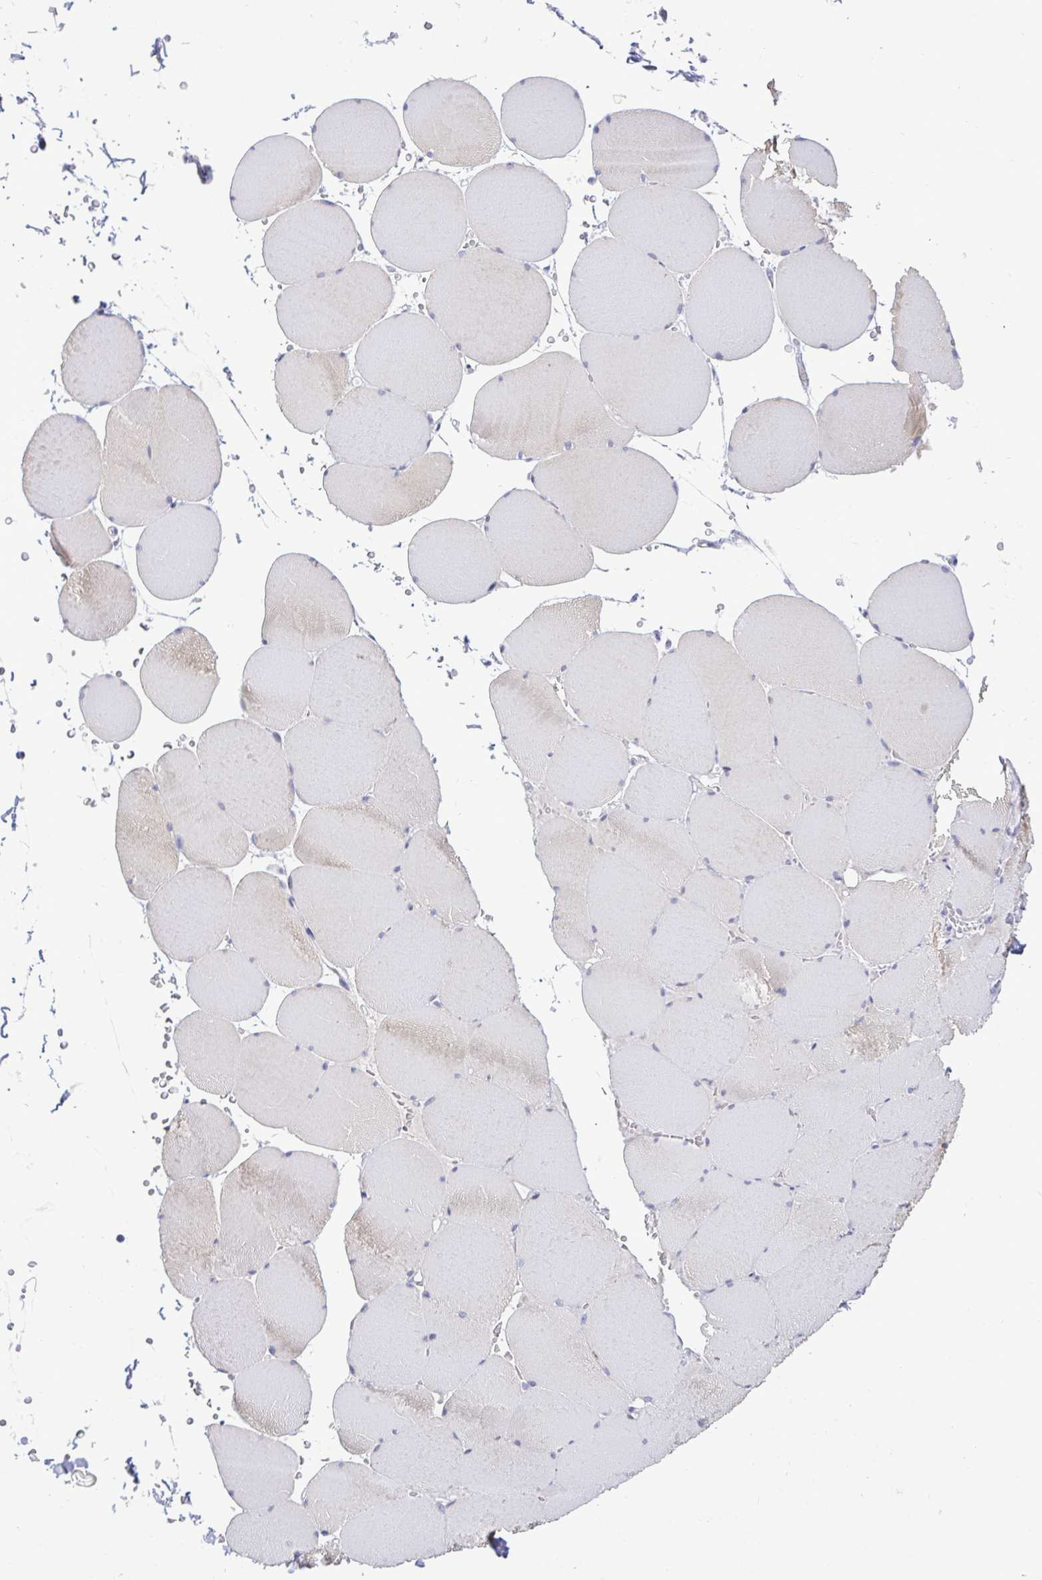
{"staining": {"intensity": "moderate", "quantity": "<25%", "location": "cytoplasmic/membranous"}, "tissue": "skeletal muscle", "cell_type": "Myocytes", "image_type": "normal", "snomed": [{"axis": "morphology", "description": "Normal tissue, NOS"}, {"axis": "topography", "description": "Skeletal muscle"}, {"axis": "topography", "description": "Head-Neck"}], "caption": "The micrograph shows immunohistochemical staining of benign skeletal muscle. There is moderate cytoplasmic/membranous staining is identified in approximately <25% of myocytes.", "gene": "EPOP", "patient": {"sex": "male", "age": 66}}